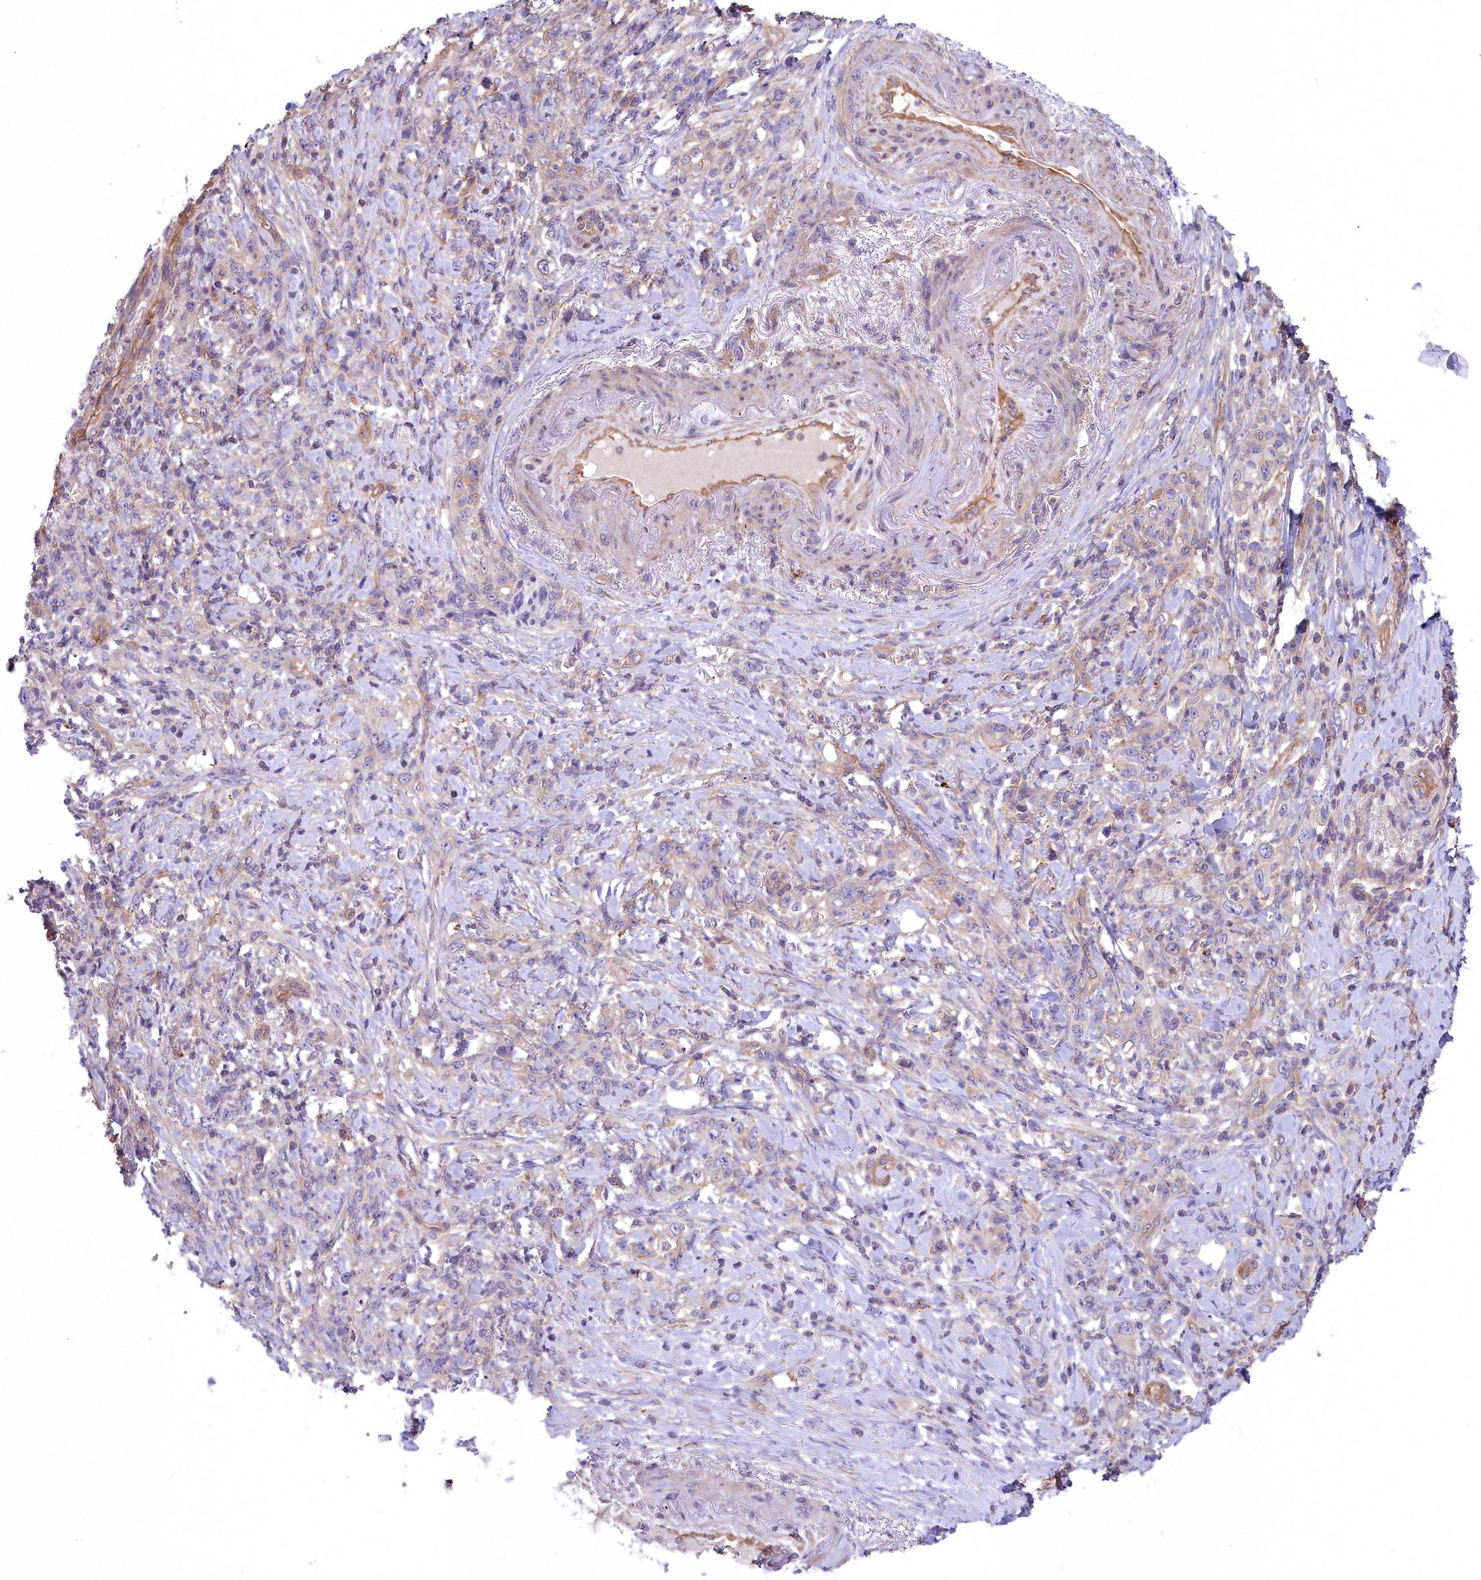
{"staining": {"intensity": "weak", "quantity": "25%-75%", "location": "cytoplasmic/membranous"}, "tissue": "stomach cancer", "cell_type": "Tumor cells", "image_type": "cancer", "snomed": [{"axis": "morphology", "description": "Normal tissue, NOS"}, {"axis": "morphology", "description": "Adenocarcinoma, NOS"}, {"axis": "topography", "description": "Stomach"}], "caption": "This micrograph exhibits immunohistochemistry staining of human stomach cancer, with low weak cytoplasmic/membranous positivity in approximately 25%-75% of tumor cells.", "gene": "HLA-DOA", "patient": {"sex": "female", "age": 79}}